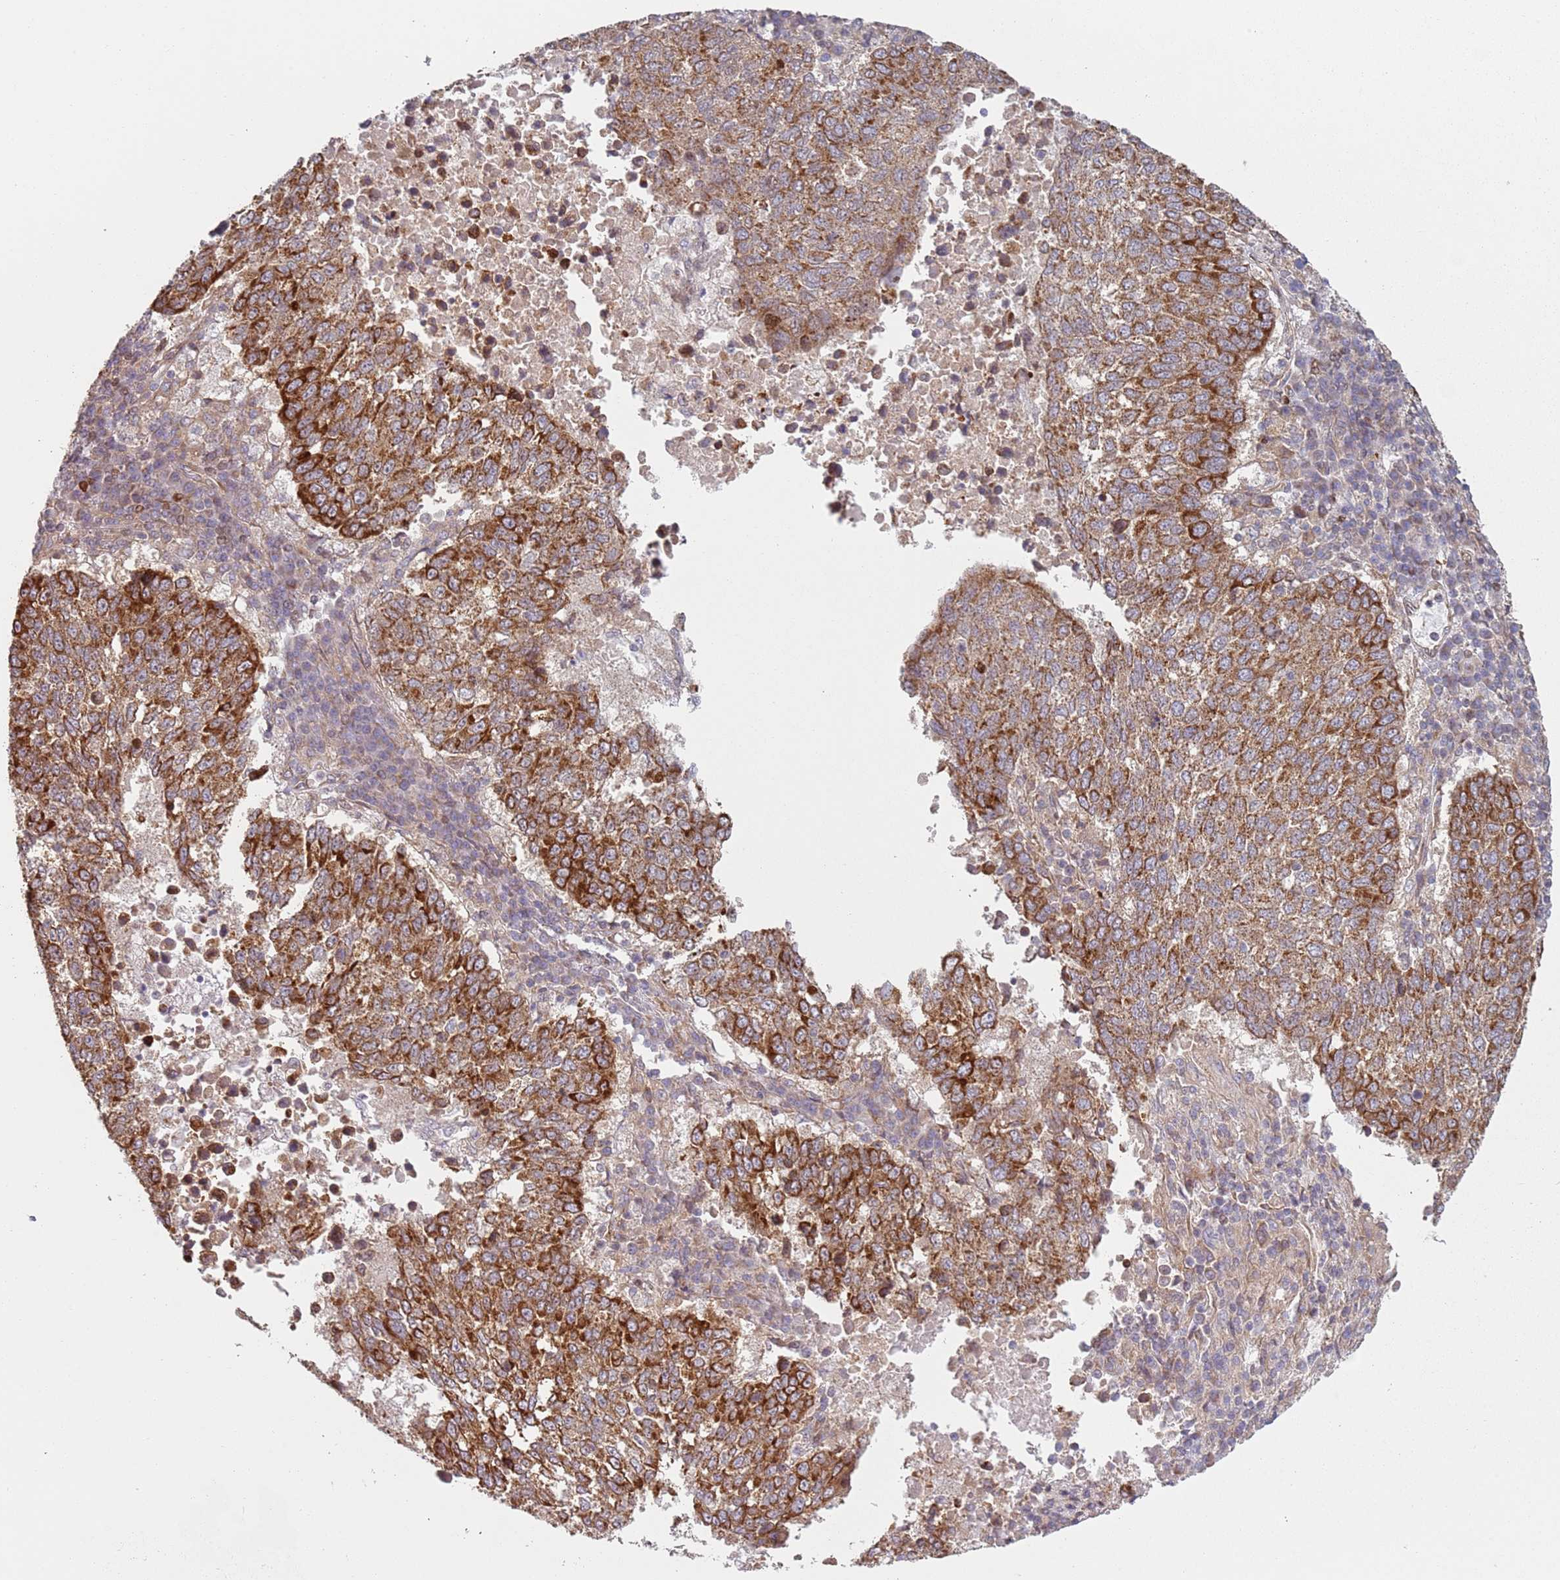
{"staining": {"intensity": "strong", "quantity": ">75%", "location": "cytoplasmic/membranous"}, "tissue": "lung cancer", "cell_type": "Tumor cells", "image_type": "cancer", "snomed": [{"axis": "morphology", "description": "Squamous cell carcinoma, NOS"}, {"axis": "topography", "description": "Lung"}], "caption": "Immunohistochemistry (IHC) image of neoplastic tissue: squamous cell carcinoma (lung) stained using IHC demonstrates high levels of strong protein expression localized specifically in the cytoplasmic/membranous of tumor cells, appearing as a cytoplasmic/membranous brown color.", "gene": "HNRNPLL", "patient": {"sex": "male", "age": 73}}